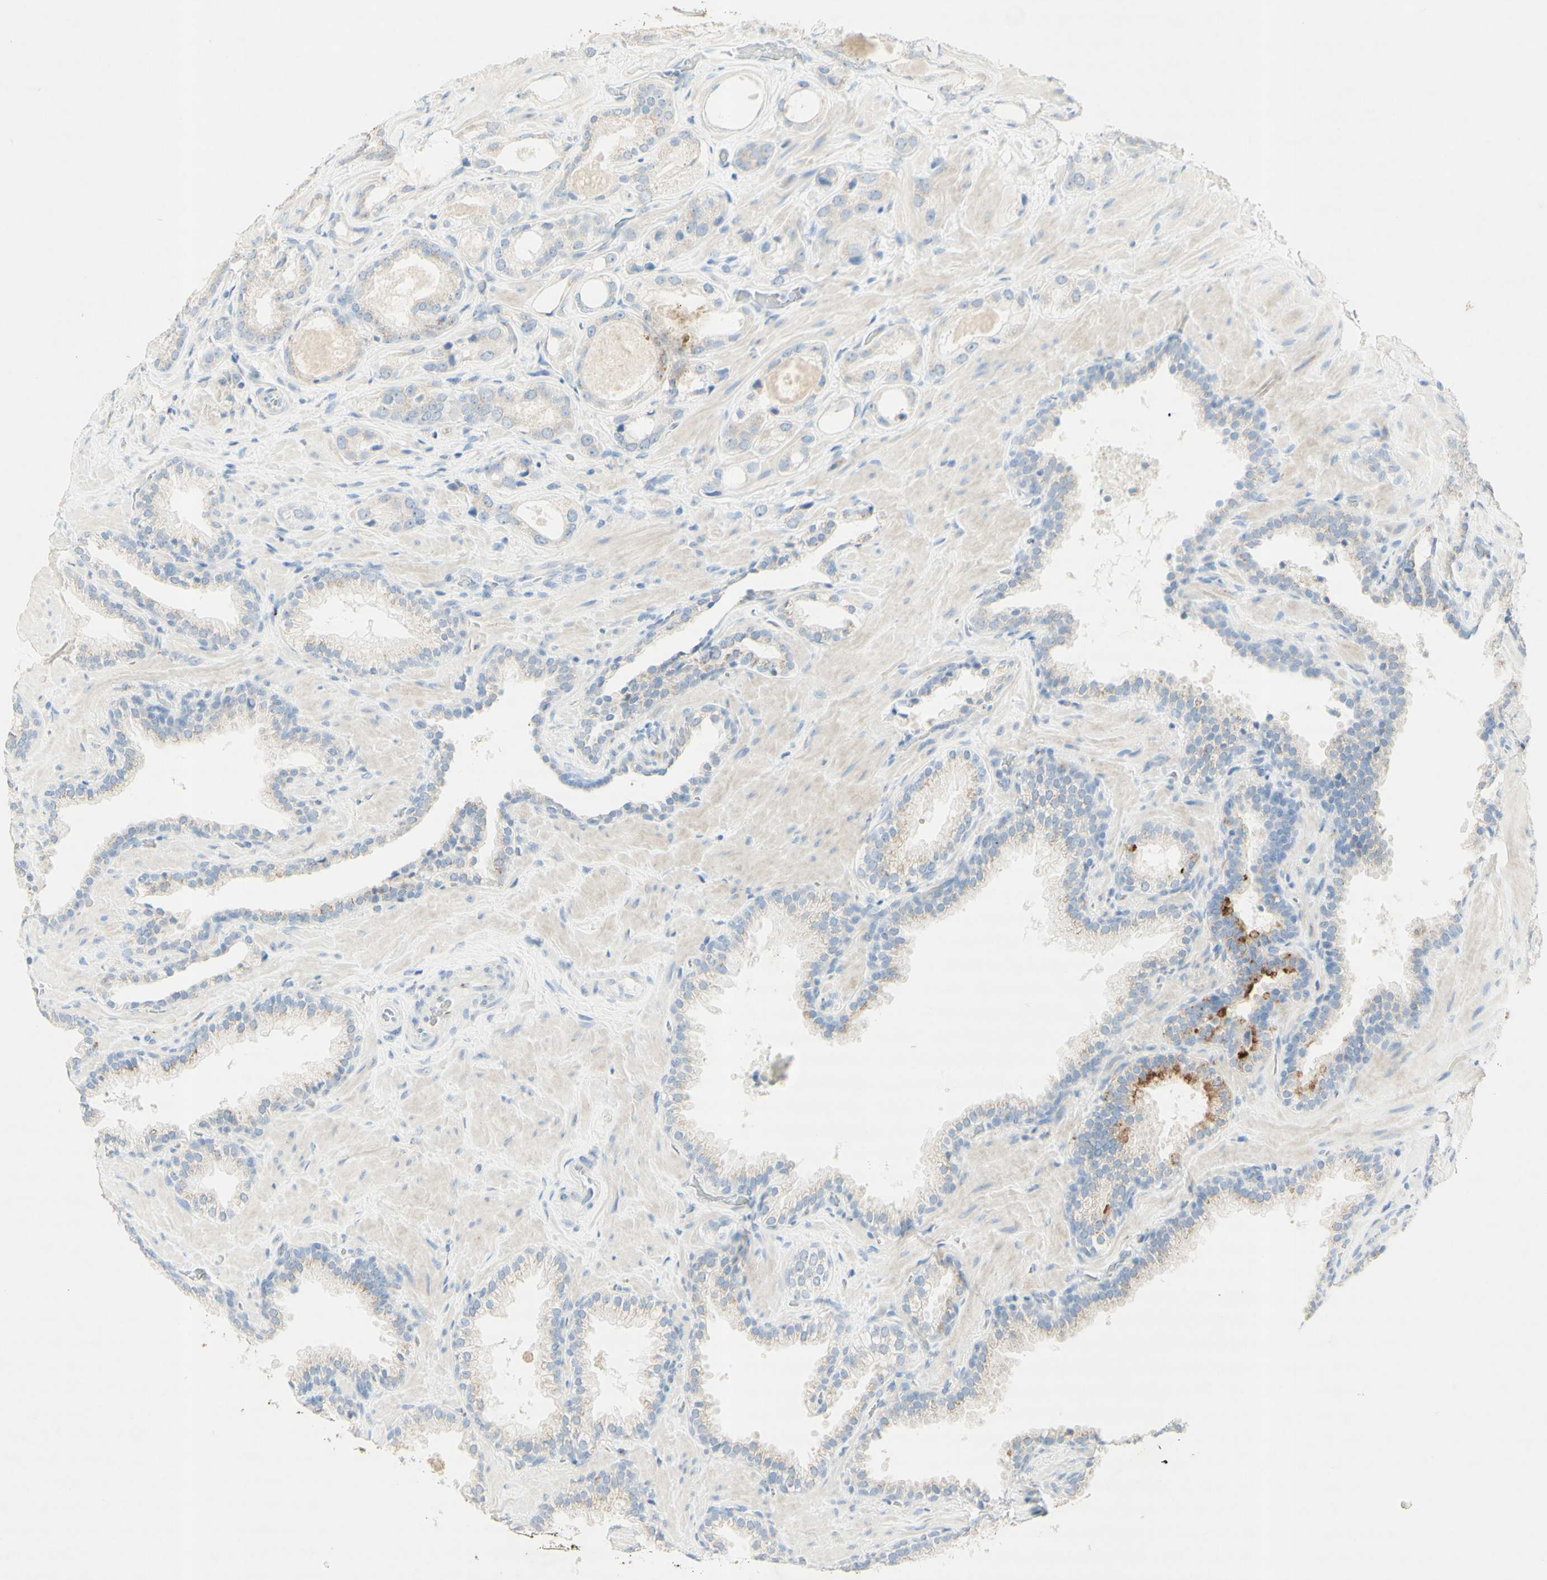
{"staining": {"intensity": "weak", "quantity": ">75%", "location": "cytoplasmic/membranous"}, "tissue": "prostate cancer", "cell_type": "Tumor cells", "image_type": "cancer", "snomed": [{"axis": "morphology", "description": "Adenocarcinoma, High grade"}, {"axis": "topography", "description": "Prostate"}], "caption": "High-power microscopy captured an immunohistochemistry (IHC) histopathology image of high-grade adenocarcinoma (prostate), revealing weak cytoplasmic/membranous positivity in about >75% of tumor cells. (DAB IHC with brightfield microscopy, high magnification).", "gene": "MANEA", "patient": {"sex": "male", "age": 64}}